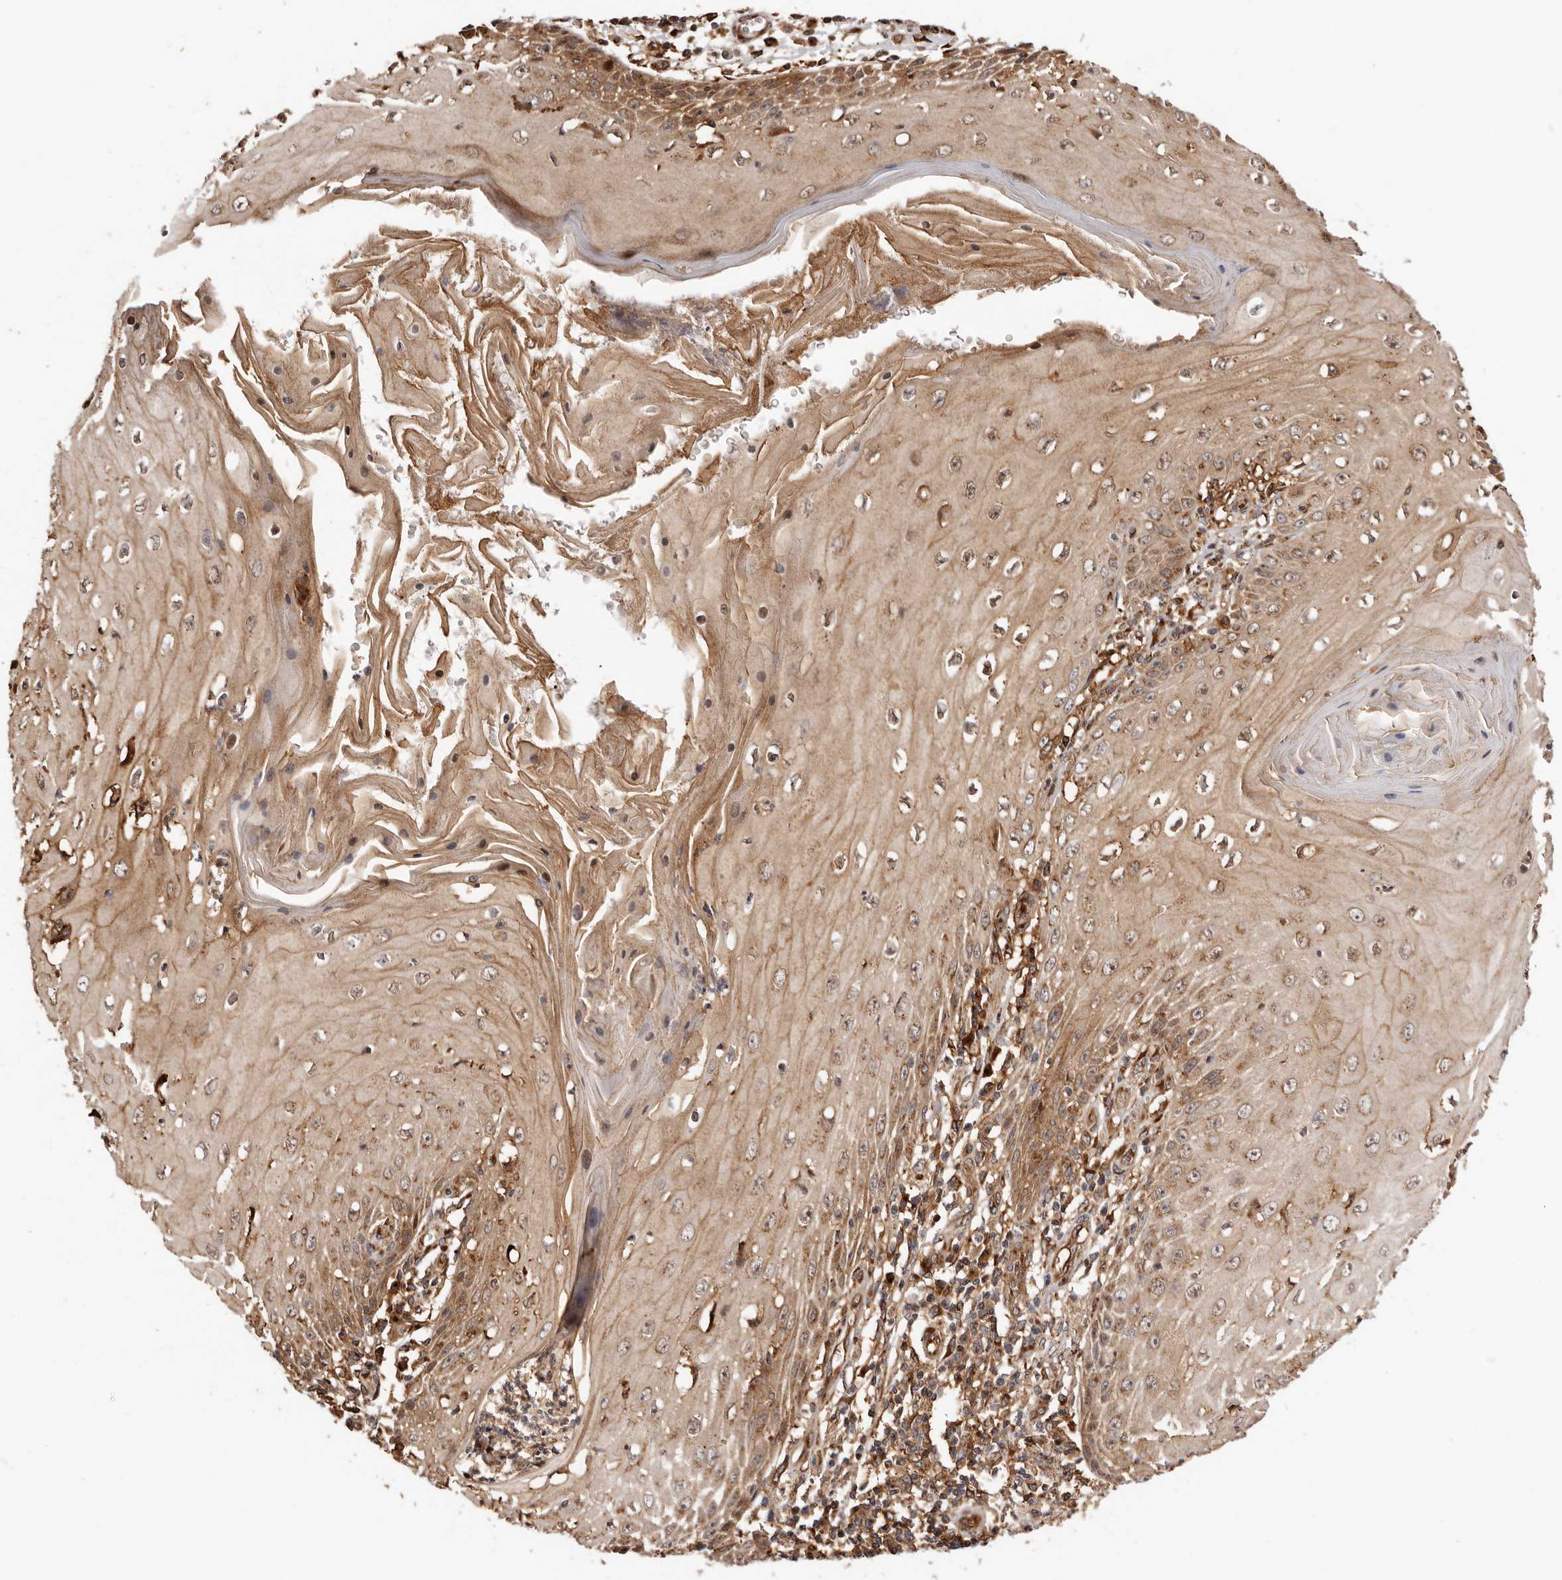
{"staining": {"intensity": "moderate", "quantity": ">75%", "location": "cytoplasmic/membranous,nuclear"}, "tissue": "skin cancer", "cell_type": "Tumor cells", "image_type": "cancer", "snomed": [{"axis": "morphology", "description": "Squamous cell carcinoma, NOS"}, {"axis": "topography", "description": "Skin"}], "caption": "Tumor cells exhibit medium levels of moderate cytoplasmic/membranous and nuclear staining in approximately >75% of cells in human skin squamous cell carcinoma.", "gene": "GPR27", "patient": {"sex": "female", "age": 73}}